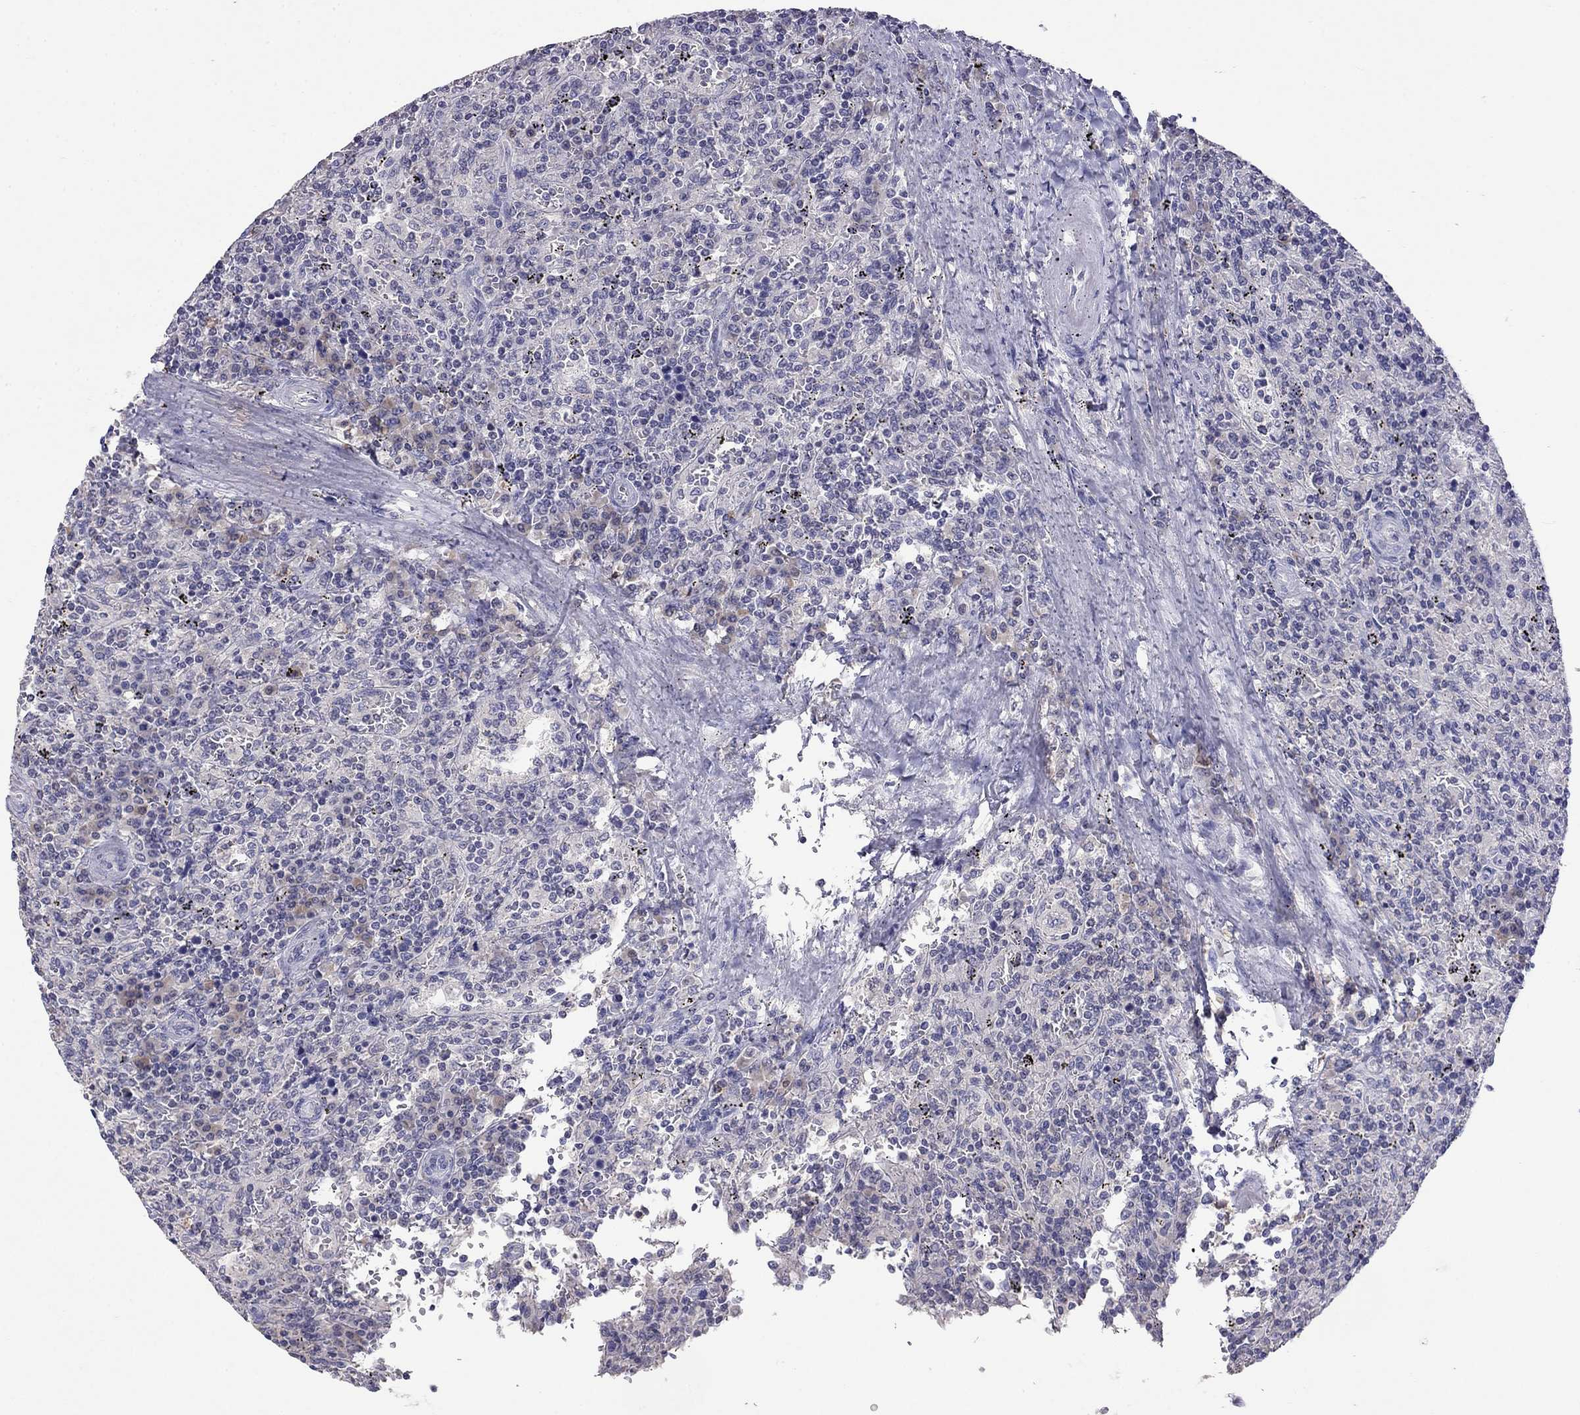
{"staining": {"intensity": "negative", "quantity": "none", "location": "none"}, "tissue": "lymphoma", "cell_type": "Tumor cells", "image_type": "cancer", "snomed": [{"axis": "morphology", "description": "Malignant lymphoma, non-Hodgkin's type, Low grade"}, {"axis": "topography", "description": "Spleen"}], "caption": "This is a histopathology image of IHC staining of malignant lymphoma, non-Hodgkin's type (low-grade), which shows no positivity in tumor cells.", "gene": "WNK3", "patient": {"sex": "male", "age": 62}}